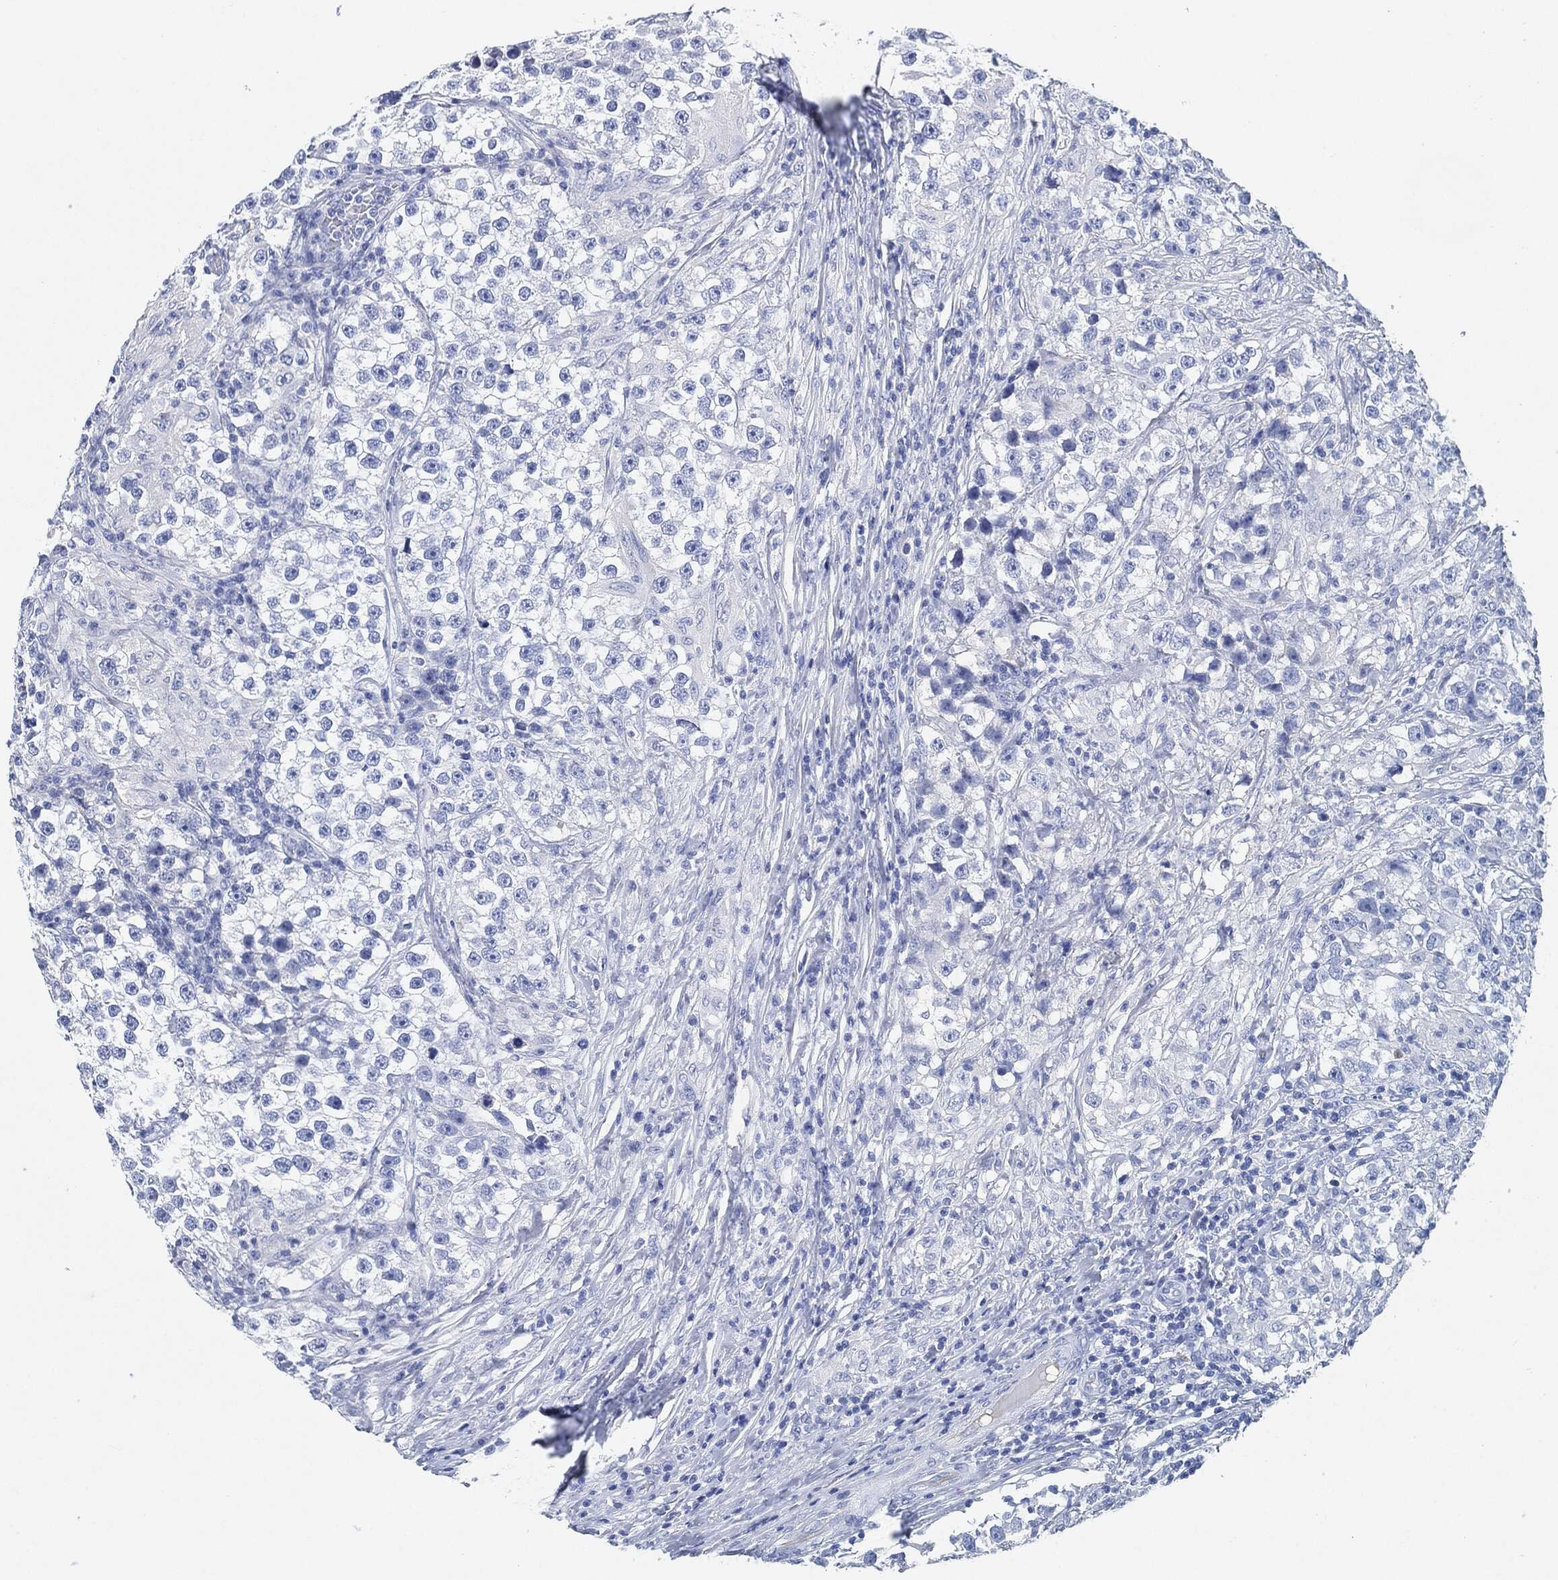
{"staining": {"intensity": "negative", "quantity": "none", "location": "none"}, "tissue": "testis cancer", "cell_type": "Tumor cells", "image_type": "cancer", "snomed": [{"axis": "morphology", "description": "Seminoma, NOS"}, {"axis": "topography", "description": "Testis"}], "caption": "Immunohistochemical staining of human testis cancer (seminoma) exhibits no significant positivity in tumor cells.", "gene": "IGLV6-57", "patient": {"sex": "male", "age": 46}}